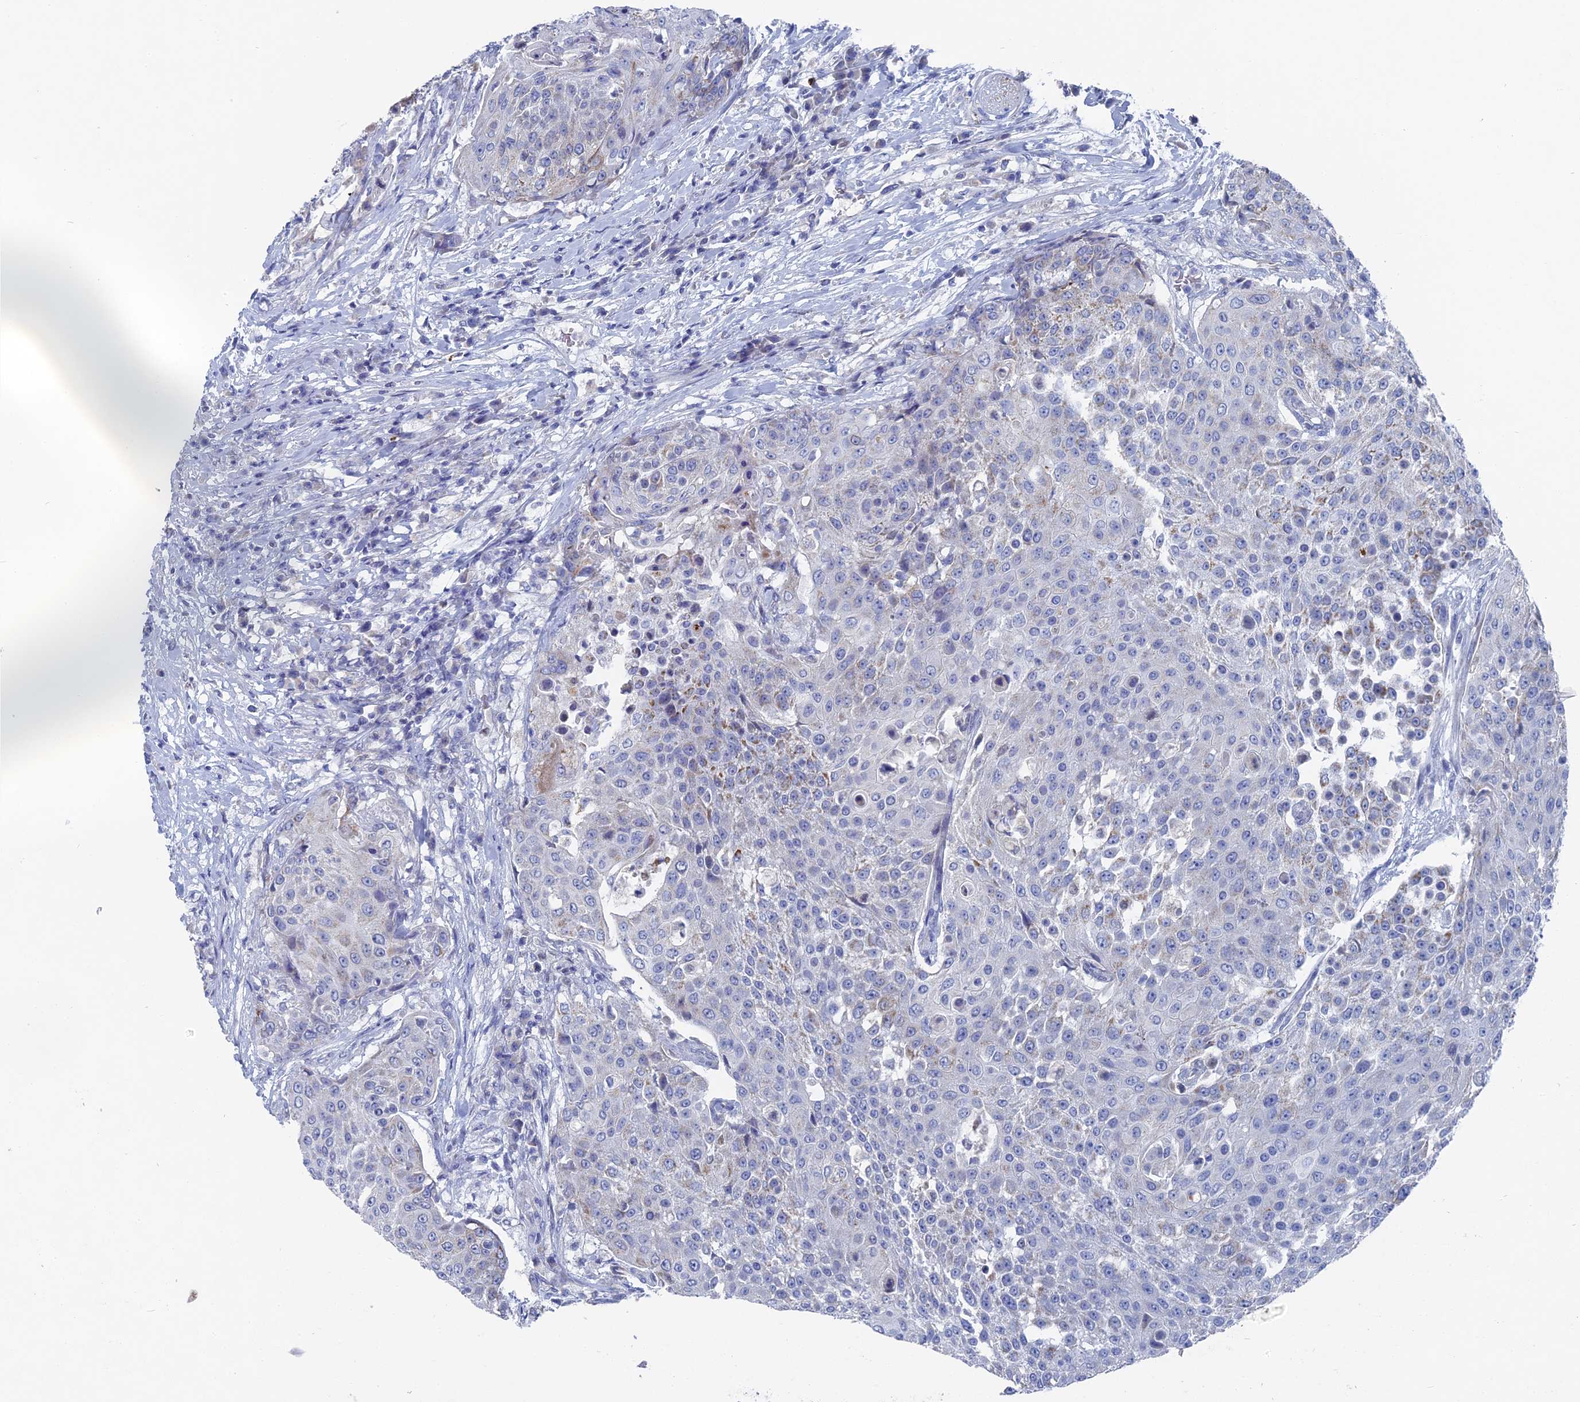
{"staining": {"intensity": "weak", "quantity": "25%-75%", "location": "cytoplasmic/membranous"}, "tissue": "urothelial cancer", "cell_type": "Tumor cells", "image_type": "cancer", "snomed": [{"axis": "morphology", "description": "Urothelial carcinoma, High grade"}, {"axis": "topography", "description": "Urinary bladder"}], "caption": "The immunohistochemical stain shows weak cytoplasmic/membranous expression in tumor cells of urothelial cancer tissue. (DAB = brown stain, brightfield microscopy at high magnification).", "gene": "HIGD1A", "patient": {"sex": "female", "age": 63}}